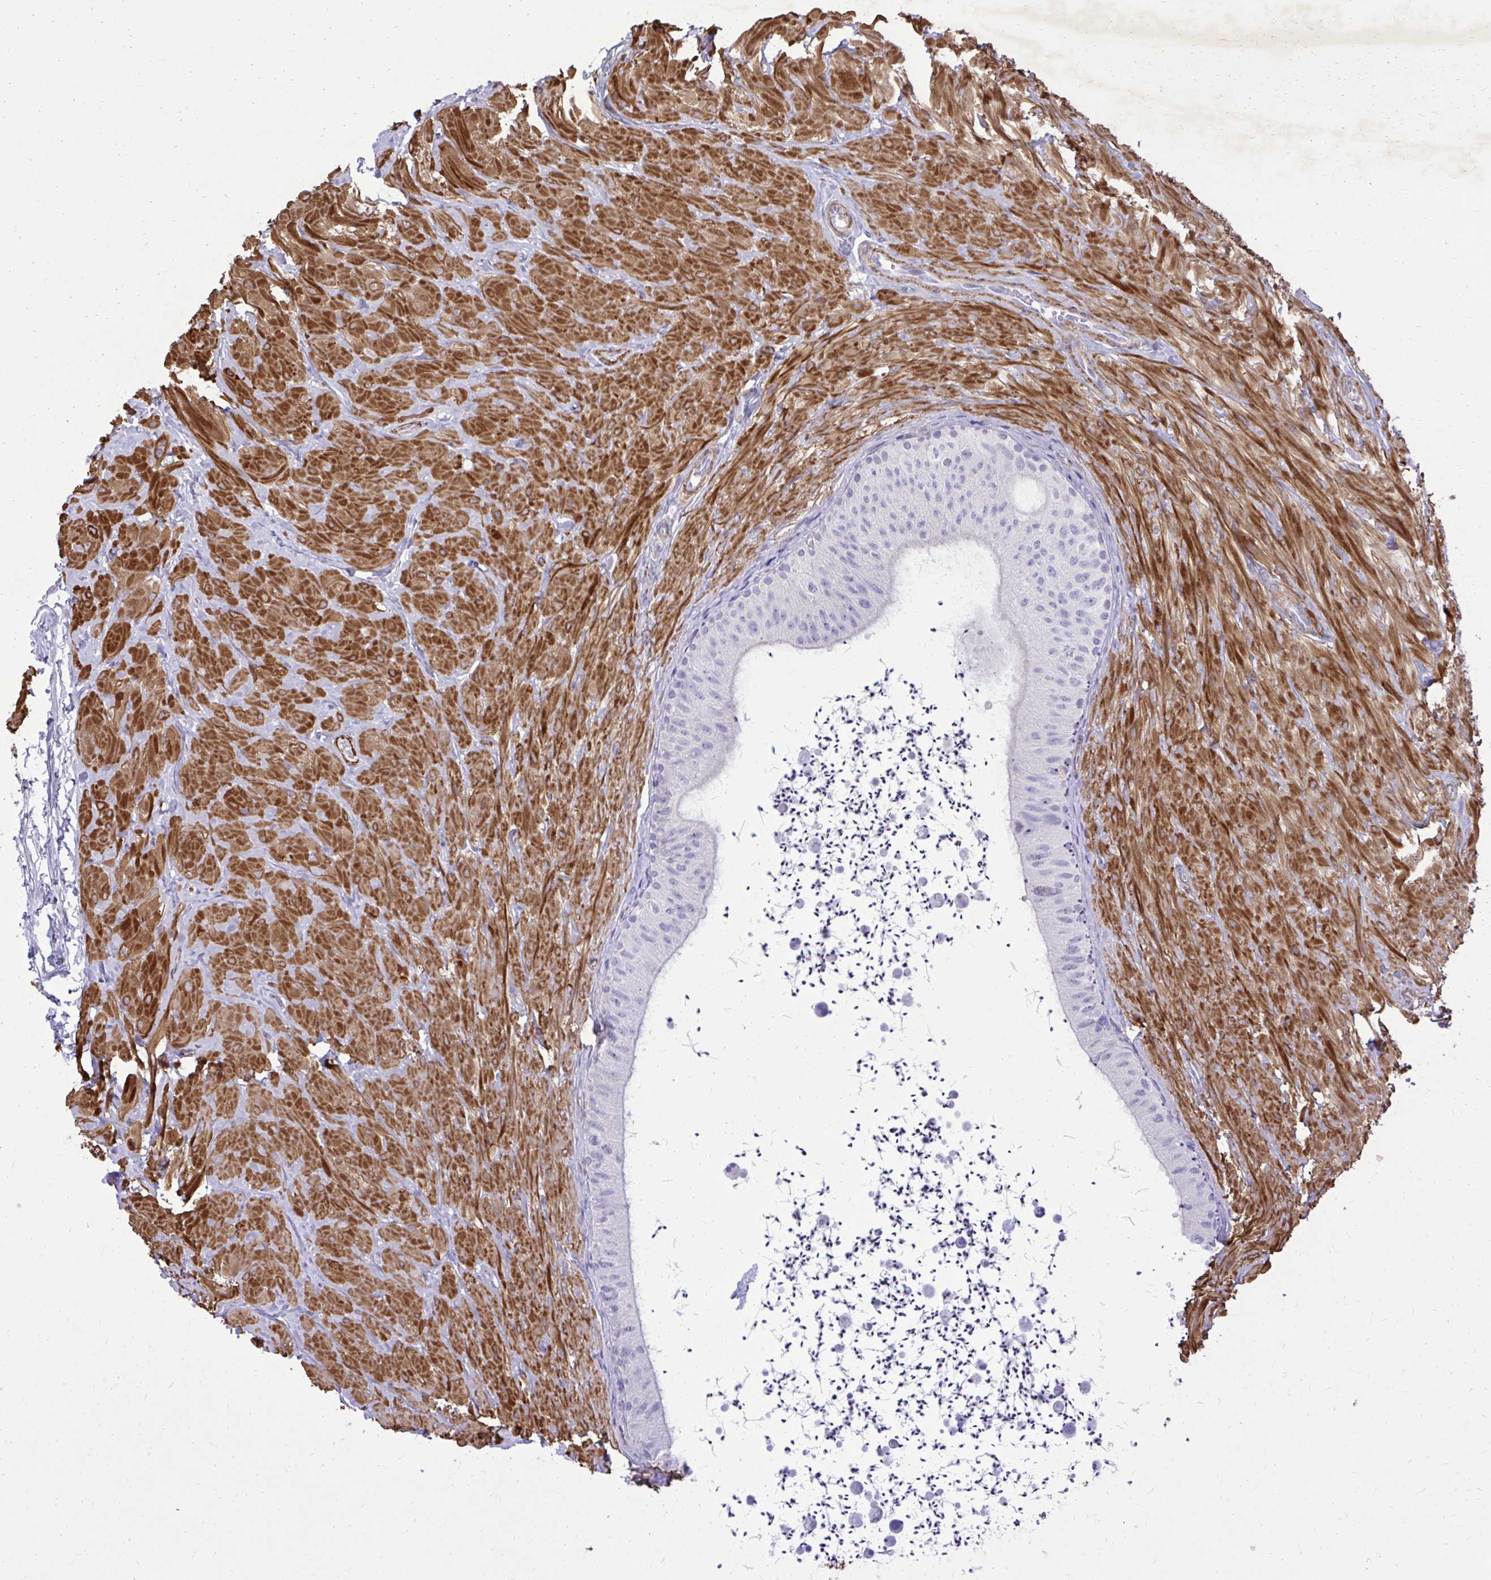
{"staining": {"intensity": "negative", "quantity": "none", "location": "none"}, "tissue": "epididymis", "cell_type": "Glandular cells", "image_type": "normal", "snomed": [{"axis": "morphology", "description": "Normal tissue, NOS"}, {"axis": "topography", "description": "Epididymis"}, {"axis": "topography", "description": "Peripheral nerve tissue"}], "caption": "Histopathology image shows no significant protein expression in glandular cells of unremarkable epididymis.", "gene": "PITPNM3", "patient": {"sex": "male", "age": 32}}